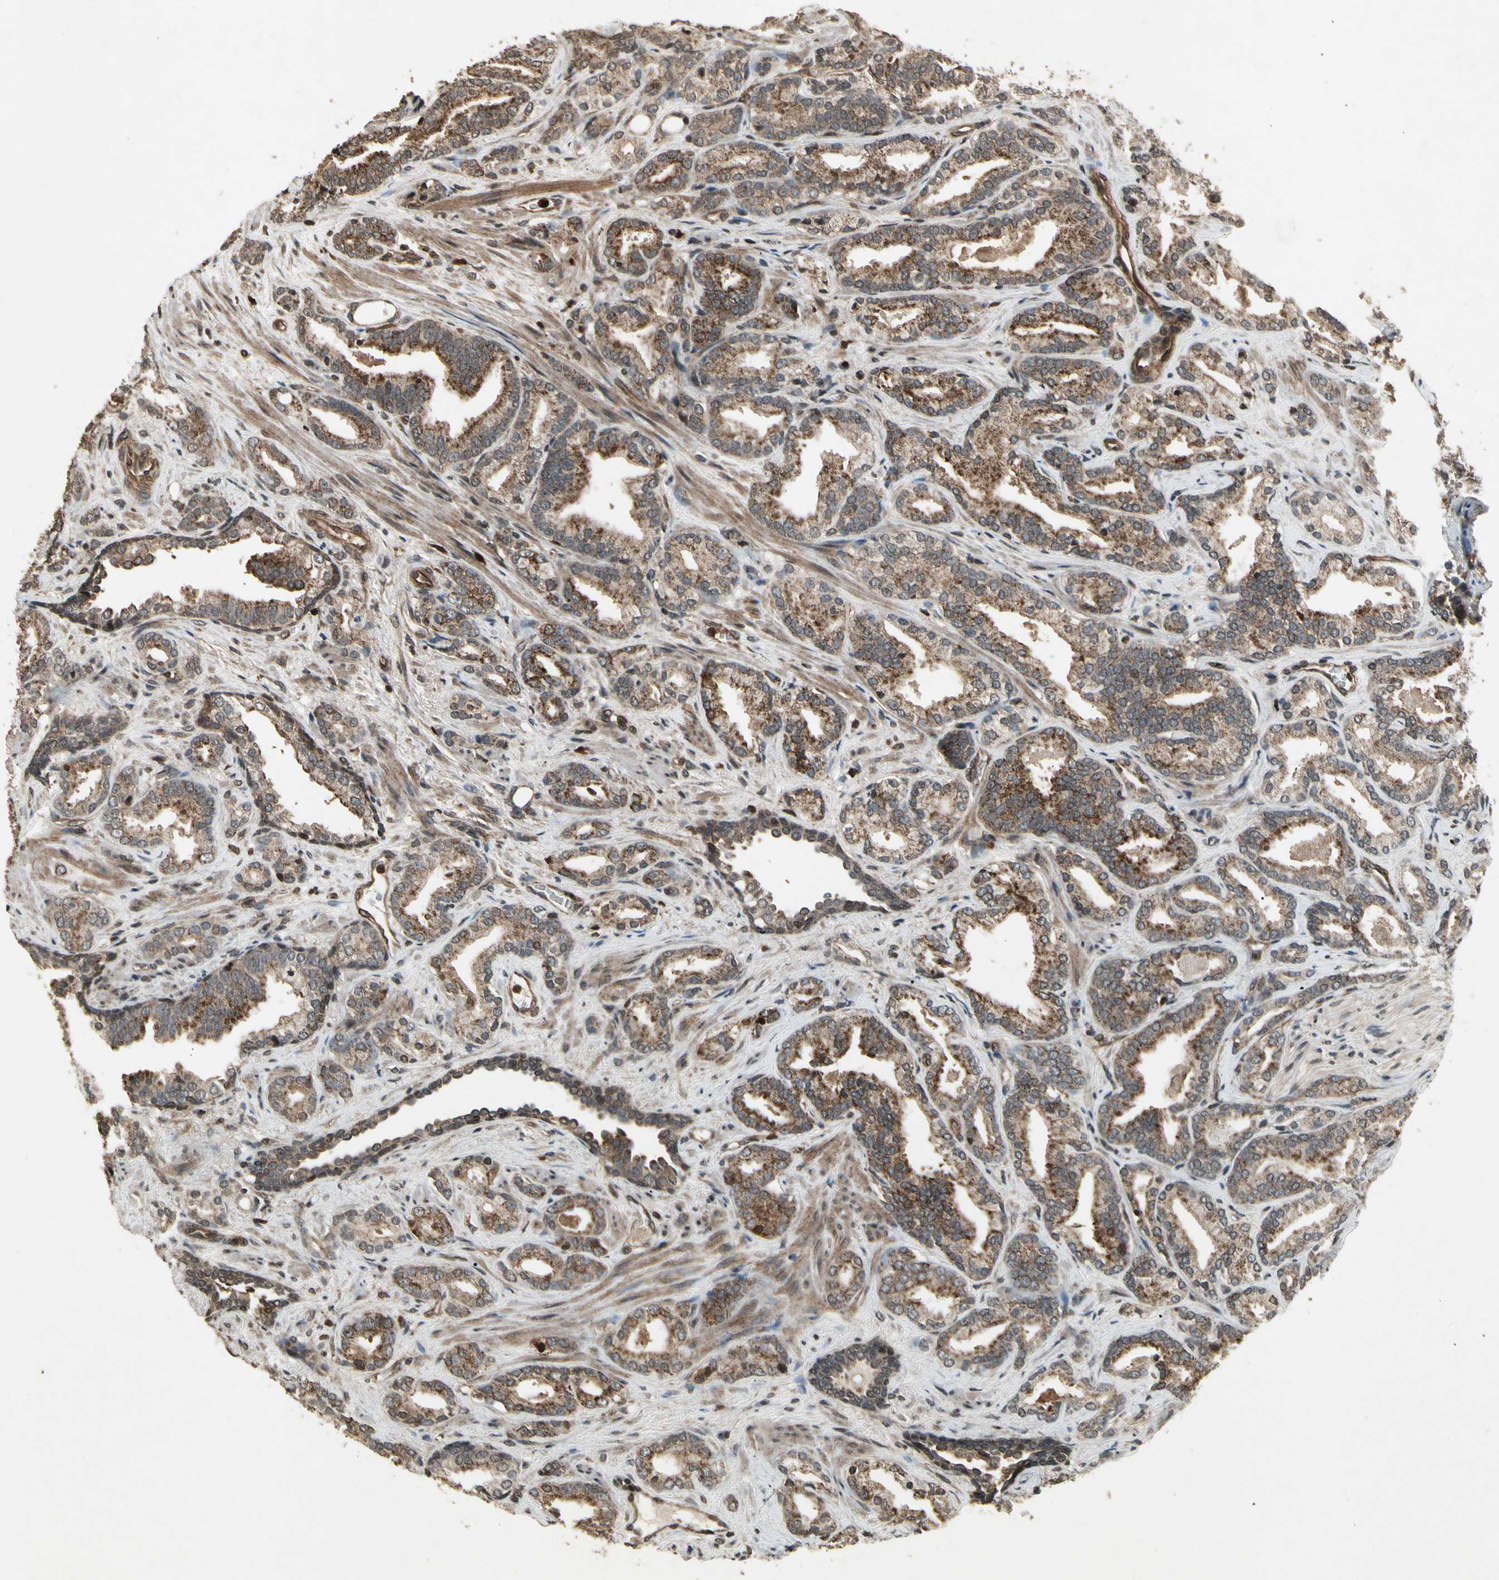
{"staining": {"intensity": "moderate", "quantity": ">75%", "location": "cytoplasmic/membranous"}, "tissue": "prostate cancer", "cell_type": "Tumor cells", "image_type": "cancer", "snomed": [{"axis": "morphology", "description": "Adenocarcinoma, Low grade"}, {"axis": "topography", "description": "Prostate"}], "caption": "High-magnification brightfield microscopy of prostate cancer (low-grade adenocarcinoma) stained with DAB (3,3'-diaminobenzidine) (brown) and counterstained with hematoxylin (blue). tumor cells exhibit moderate cytoplasmic/membranous positivity is identified in approximately>75% of cells.", "gene": "GLRX", "patient": {"sex": "male", "age": 63}}